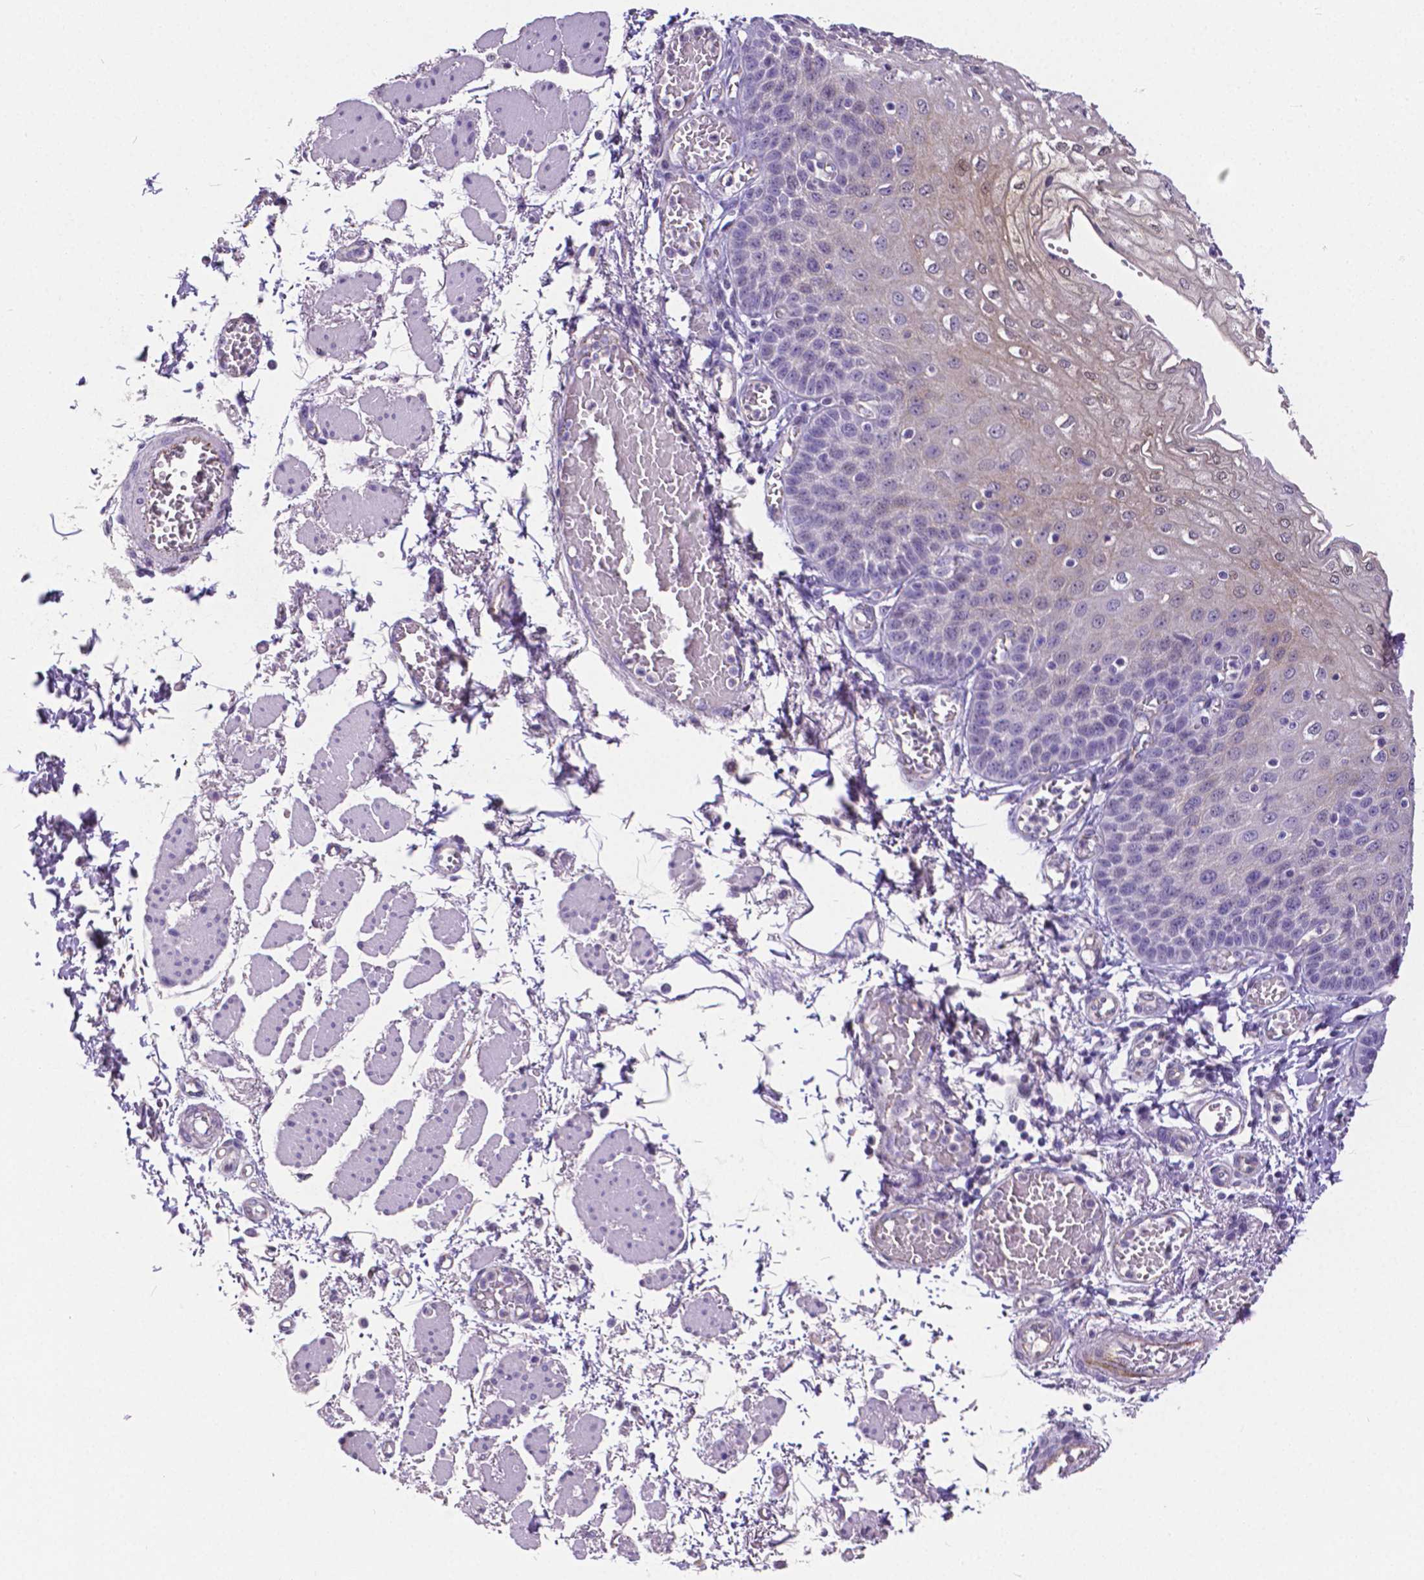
{"staining": {"intensity": "weak", "quantity": "<25%", "location": "cytoplasmic/membranous"}, "tissue": "esophagus", "cell_type": "Squamous epithelial cells", "image_type": "normal", "snomed": [{"axis": "morphology", "description": "Normal tissue, NOS"}, {"axis": "morphology", "description": "Adenocarcinoma, NOS"}, {"axis": "topography", "description": "Esophagus"}], "caption": "Unremarkable esophagus was stained to show a protein in brown. There is no significant expression in squamous epithelial cells. (DAB (3,3'-diaminobenzidine) immunohistochemistry (IHC), high magnification).", "gene": "OCLN", "patient": {"sex": "male", "age": 81}}